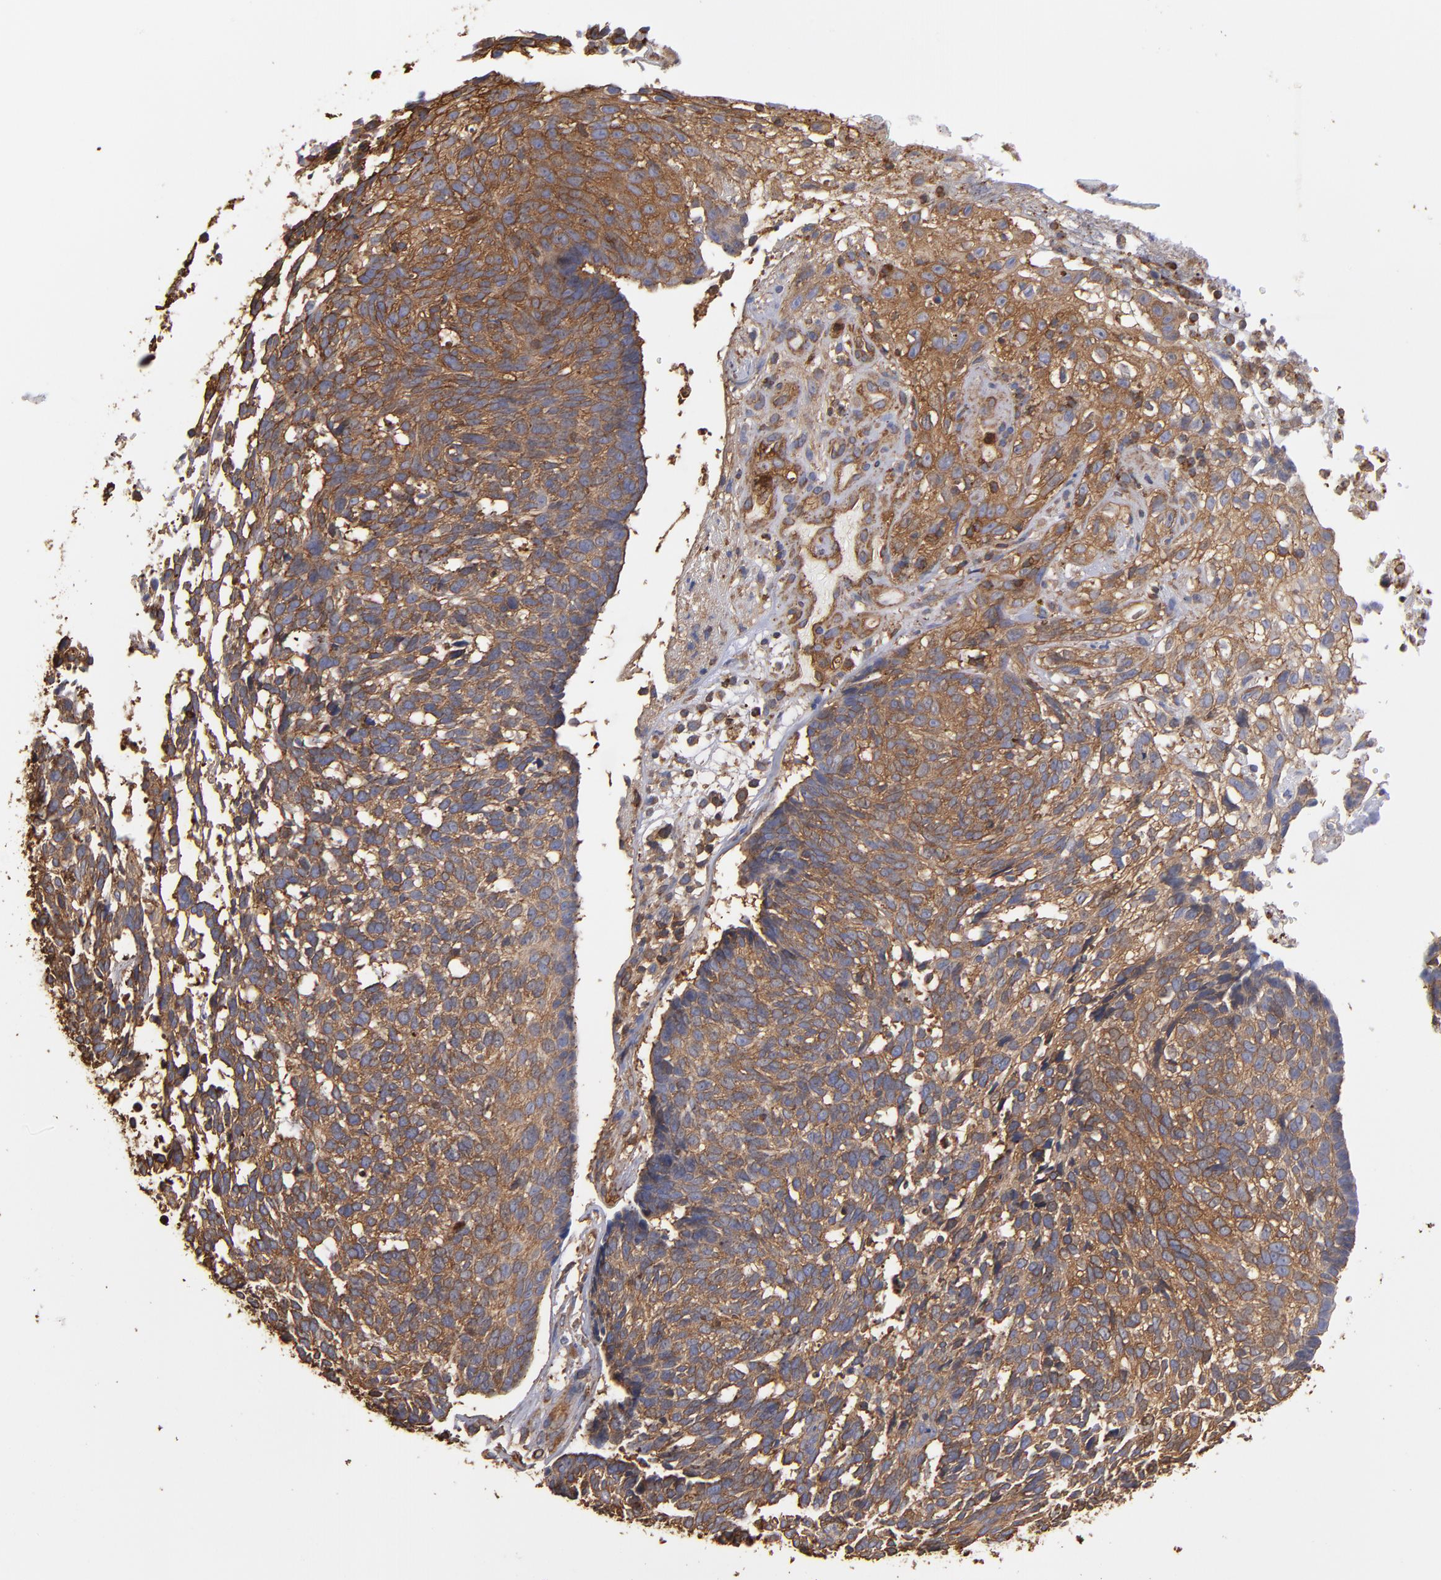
{"staining": {"intensity": "moderate", "quantity": ">75%", "location": "cytoplasmic/membranous"}, "tissue": "skin cancer", "cell_type": "Tumor cells", "image_type": "cancer", "snomed": [{"axis": "morphology", "description": "Basal cell carcinoma"}, {"axis": "topography", "description": "Skin"}], "caption": "The image exhibits a brown stain indicating the presence of a protein in the cytoplasmic/membranous of tumor cells in basal cell carcinoma (skin).", "gene": "ACTN4", "patient": {"sex": "male", "age": 72}}